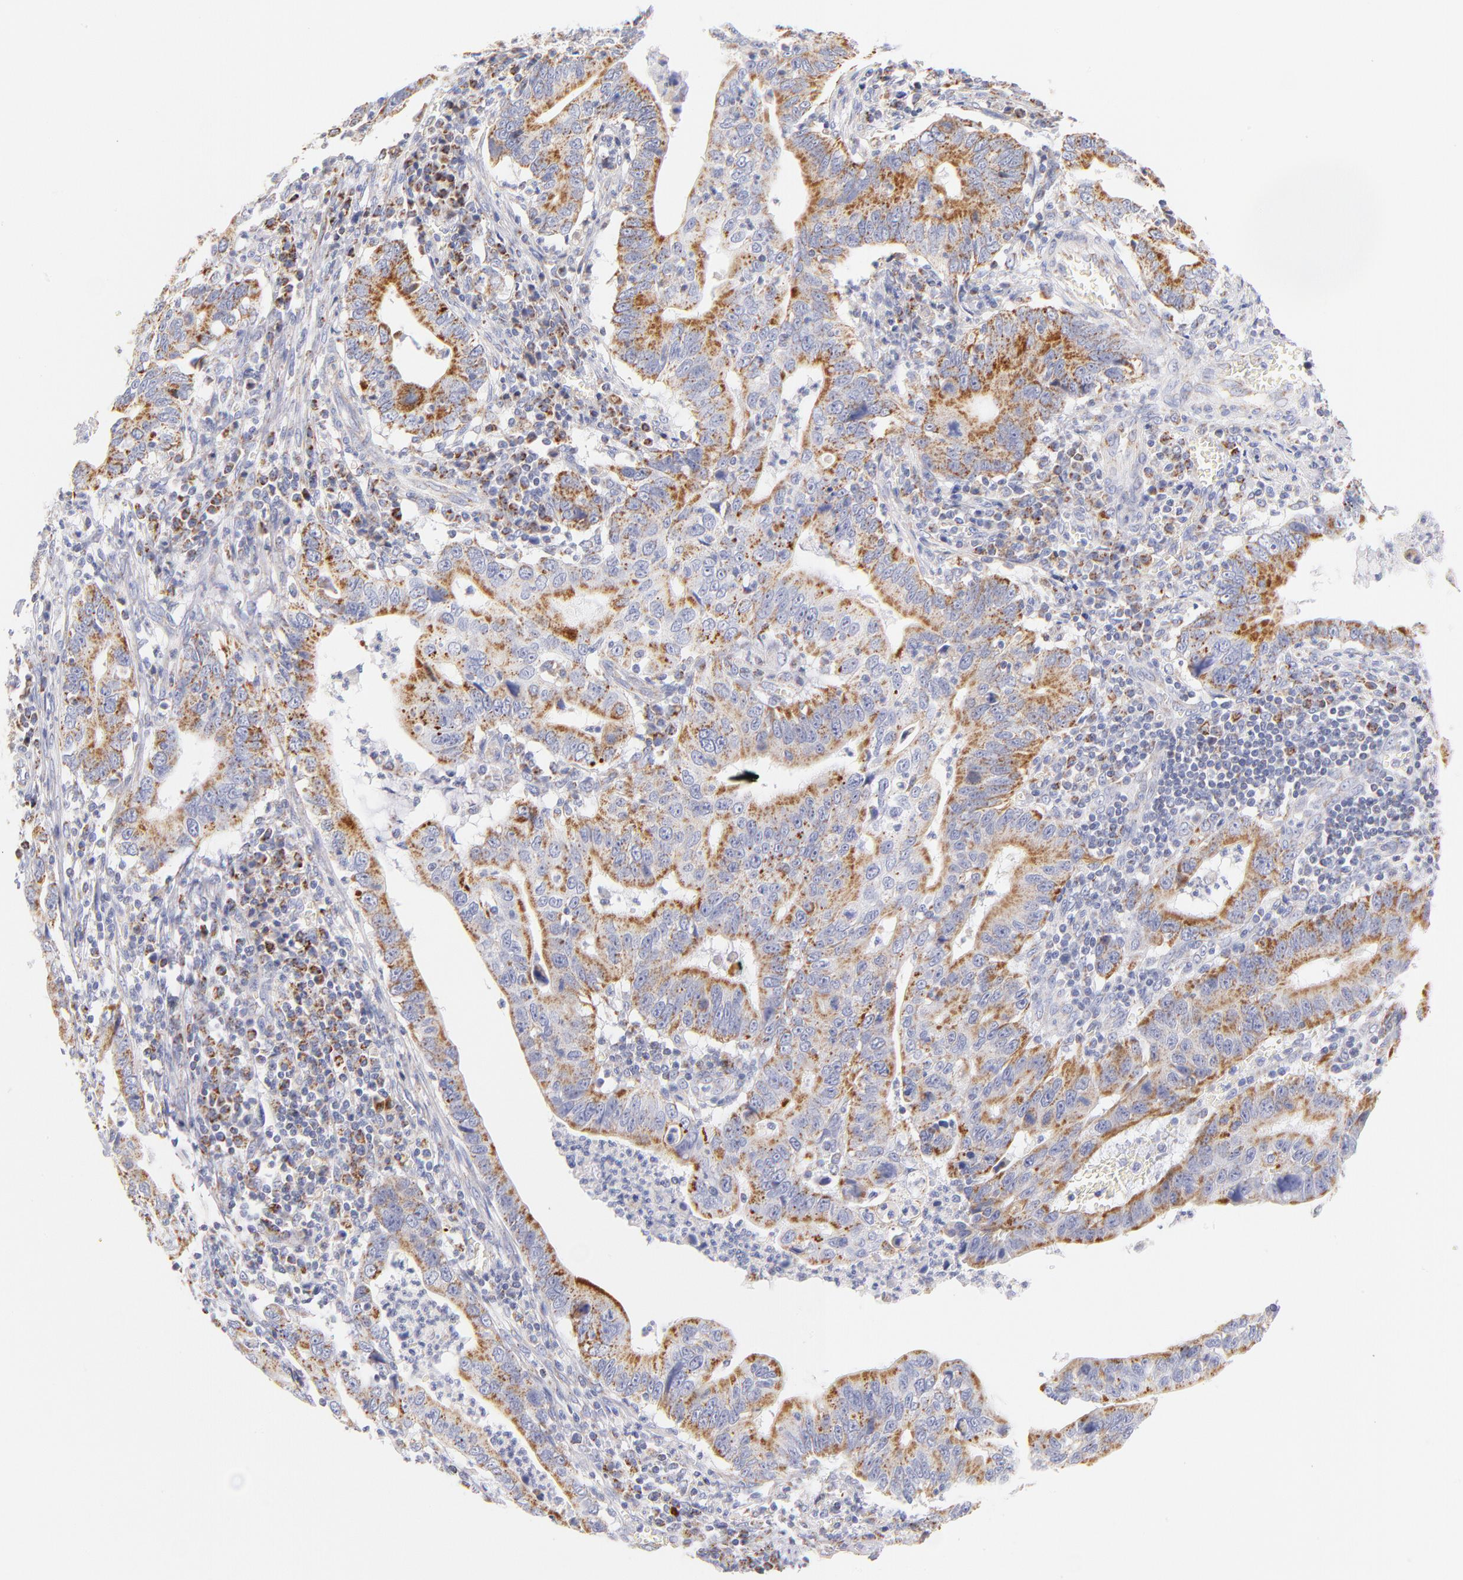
{"staining": {"intensity": "moderate", "quantity": ">75%", "location": "cytoplasmic/membranous"}, "tissue": "stomach cancer", "cell_type": "Tumor cells", "image_type": "cancer", "snomed": [{"axis": "morphology", "description": "Adenocarcinoma, NOS"}, {"axis": "topography", "description": "Stomach, upper"}], "caption": "Tumor cells demonstrate moderate cytoplasmic/membranous positivity in about >75% of cells in stomach cancer (adenocarcinoma). (Stains: DAB (3,3'-diaminobenzidine) in brown, nuclei in blue, Microscopy: brightfield microscopy at high magnification).", "gene": "AIFM1", "patient": {"sex": "male", "age": 63}}